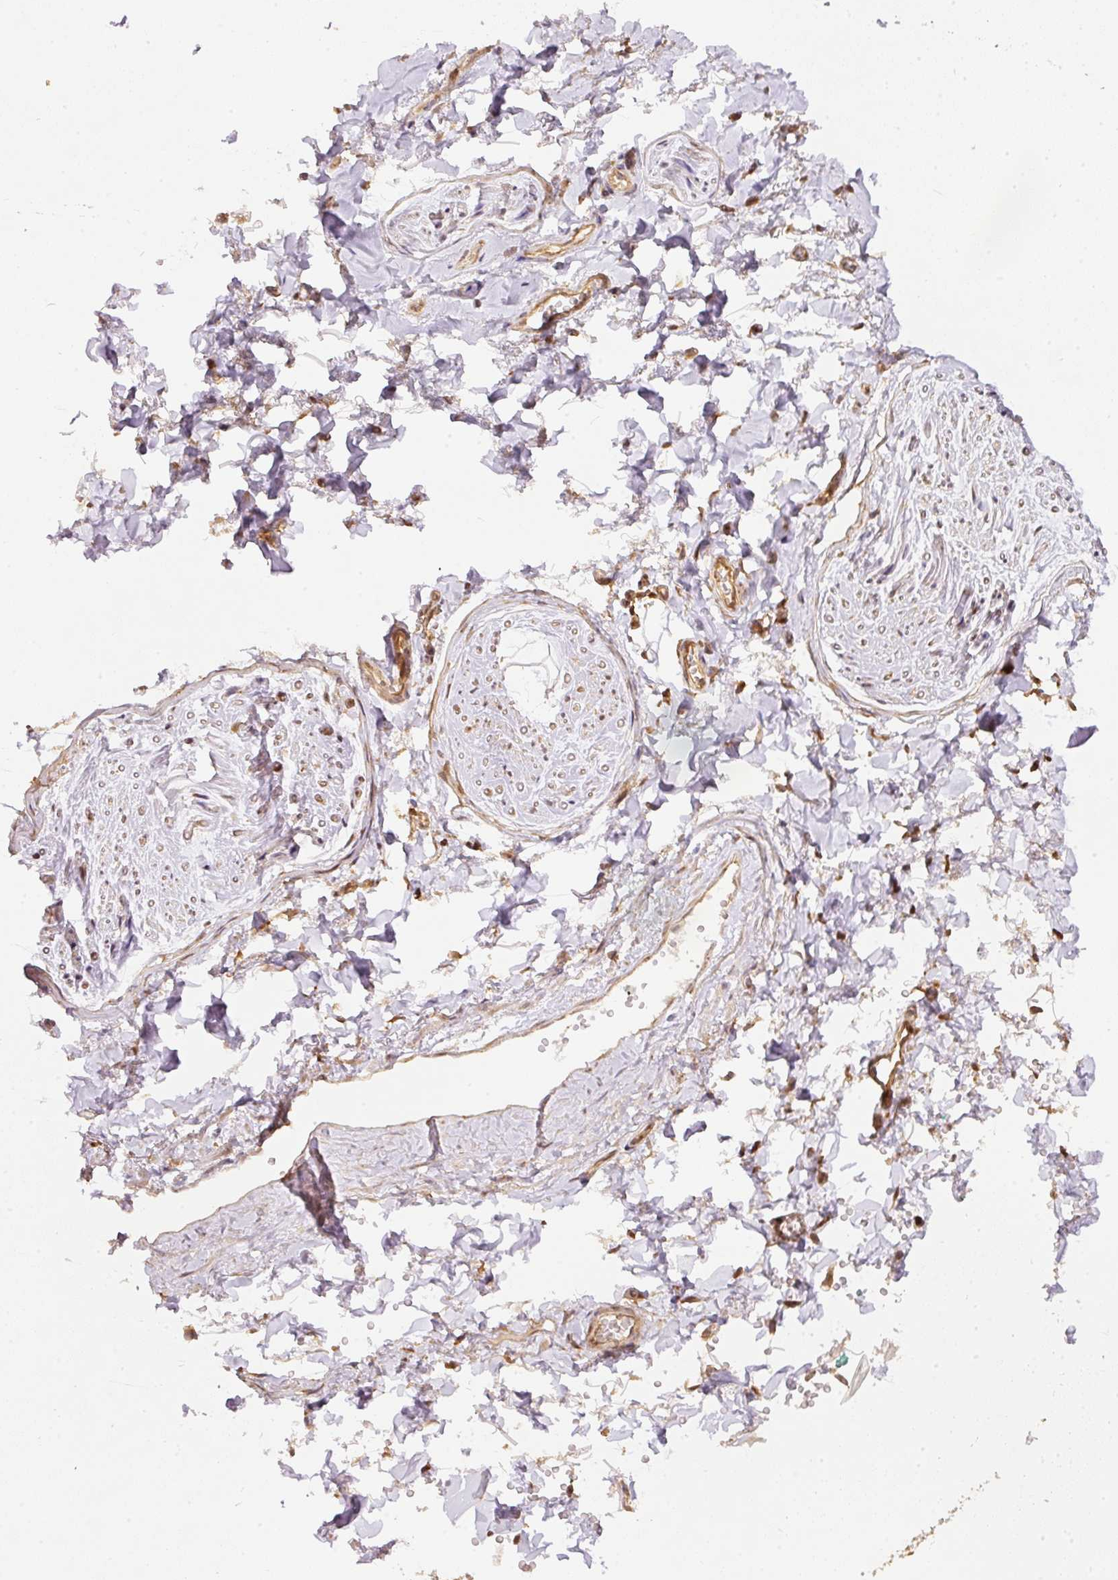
{"staining": {"intensity": "weak", "quantity": ">75%", "location": "cytoplasmic/membranous"}, "tissue": "adipose tissue", "cell_type": "Adipocytes", "image_type": "normal", "snomed": [{"axis": "morphology", "description": "Normal tissue, NOS"}, {"axis": "topography", "description": "Vulva"}, {"axis": "topography", "description": "Vagina"}, {"axis": "topography", "description": "Peripheral nerve tissue"}], "caption": "Human adipose tissue stained for a protein (brown) shows weak cytoplasmic/membranous positive positivity in approximately >75% of adipocytes.", "gene": "EIF3B", "patient": {"sex": "female", "age": 66}}